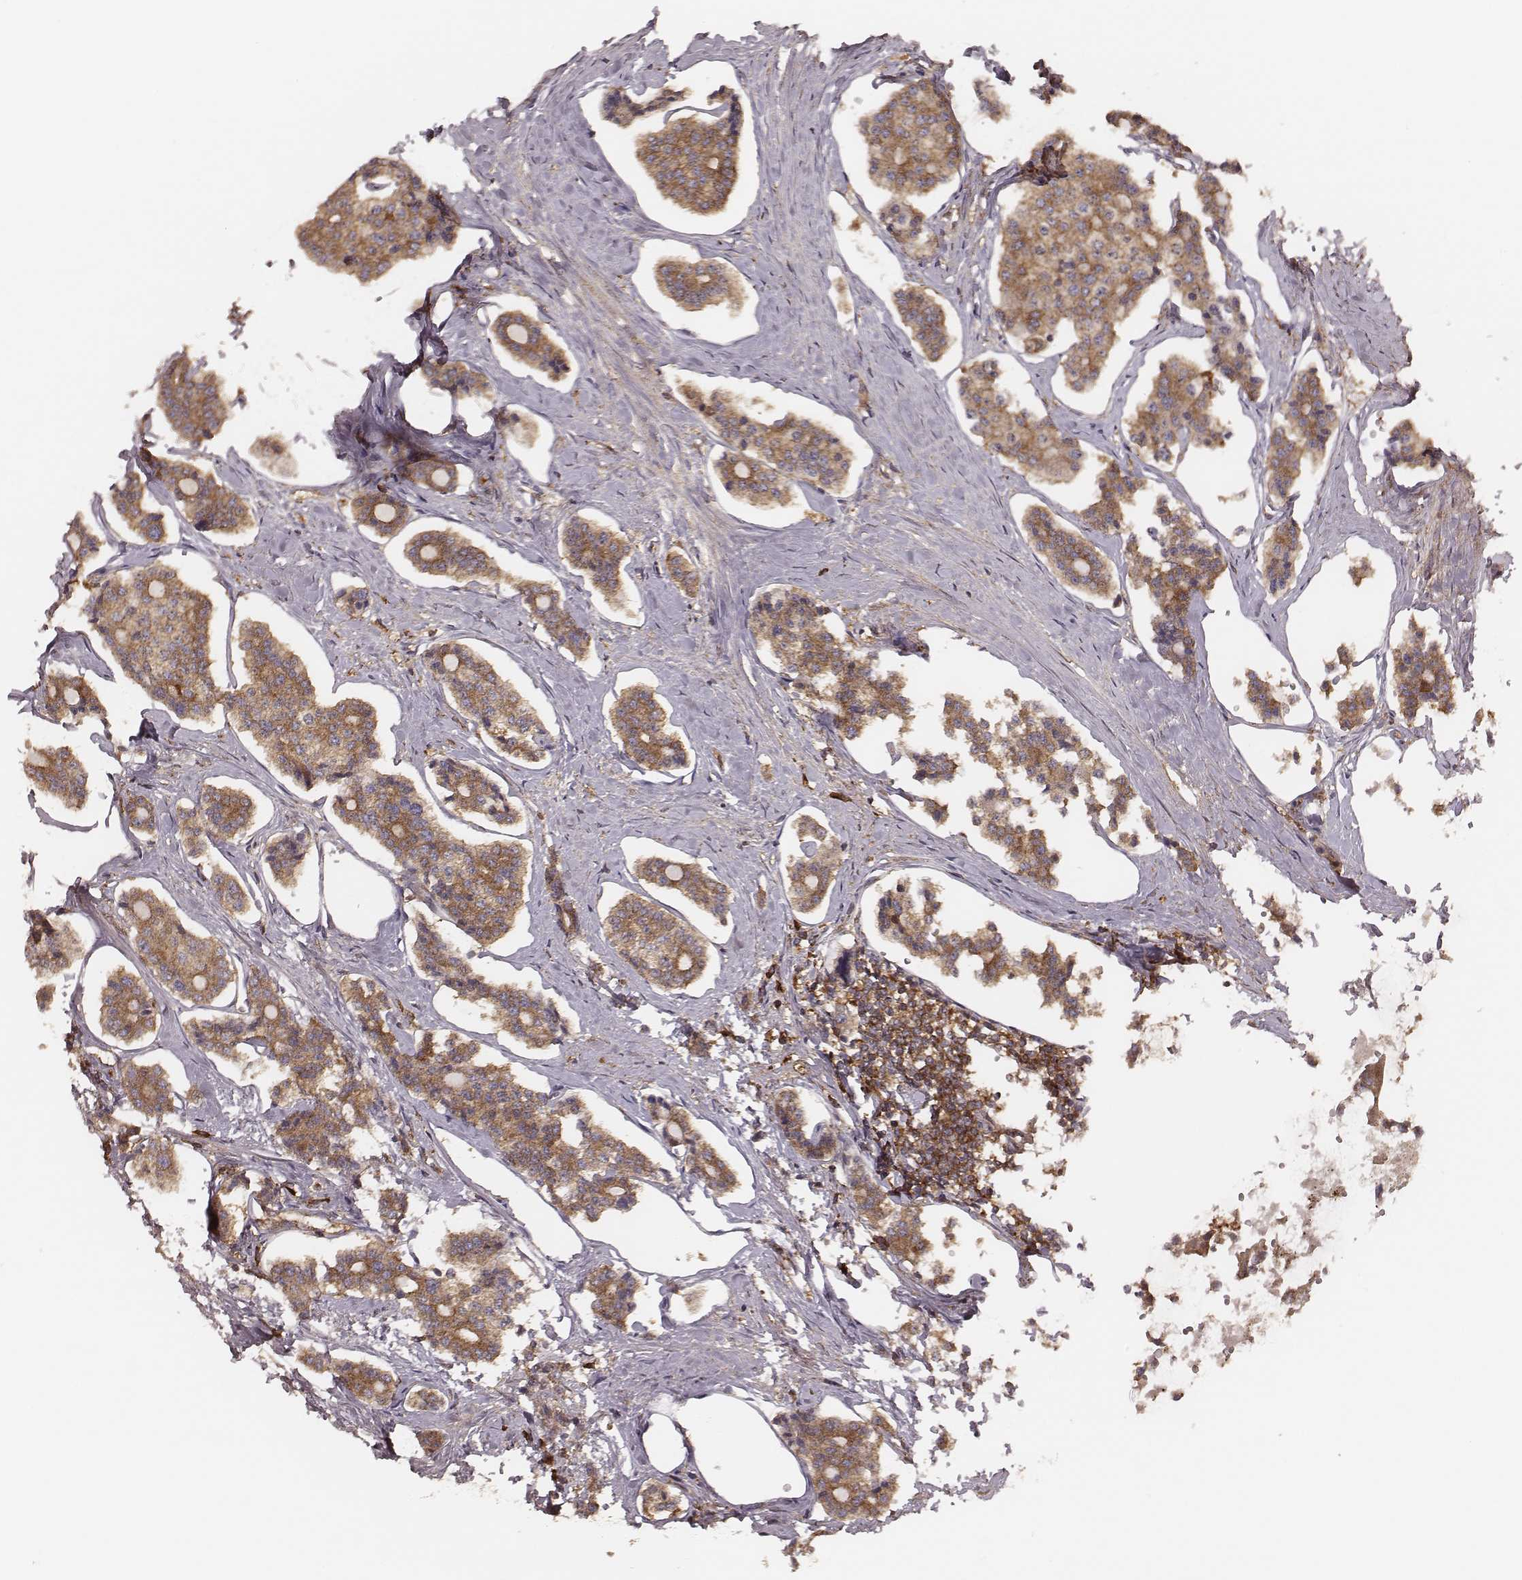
{"staining": {"intensity": "moderate", "quantity": ">75%", "location": "cytoplasmic/membranous"}, "tissue": "carcinoid", "cell_type": "Tumor cells", "image_type": "cancer", "snomed": [{"axis": "morphology", "description": "Carcinoid, malignant, NOS"}, {"axis": "topography", "description": "Small intestine"}], "caption": "Protein expression analysis of carcinoid (malignant) demonstrates moderate cytoplasmic/membranous staining in about >75% of tumor cells.", "gene": "CARS1", "patient": {"sex": "female", "age": 65}}